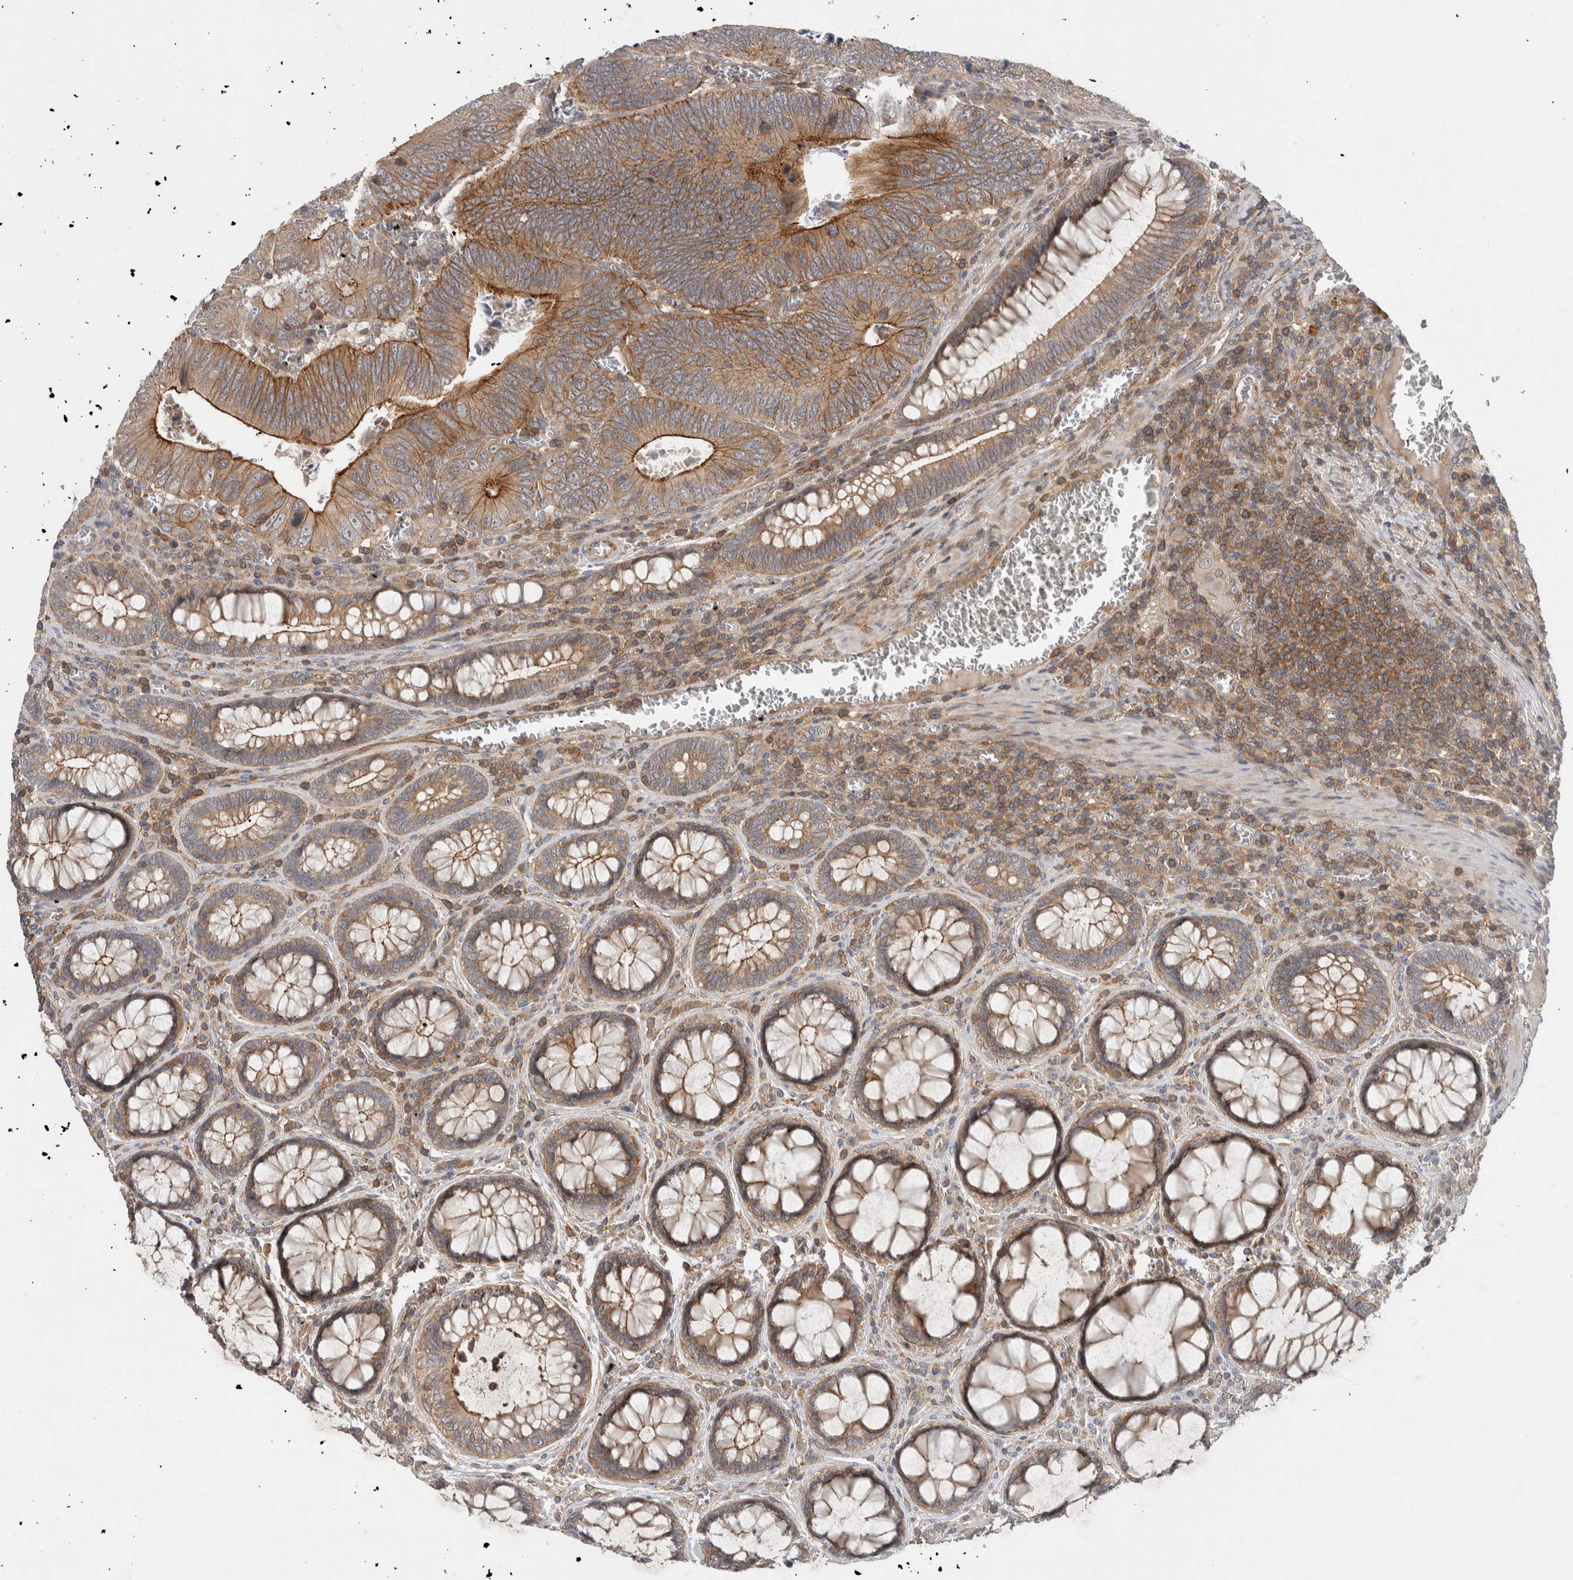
{"staining": {"intensity": "moderate", "quantity": ">75%", "location": "cytoplasmic/membranous"}, "tissue": "colorectal cancer", "cell_type": "Tumor cells", "image_type": "cancer", "snomed": [{"axis": "morphology", "description": "Inflammation, NOS"}, {"axis": "morphology", "description": "Adenocarcinoma, NOS"}, {"axis": "topography", "description": "Colon"}], "caption": "Colorectal cancer (adenocarcinoma) tissue demonstrates moderate cytoplasmic/membranous staining in approximately >75% of tumor cells", "gene": "SCARA5", "patient": {"sex": "male", "age": 72}}